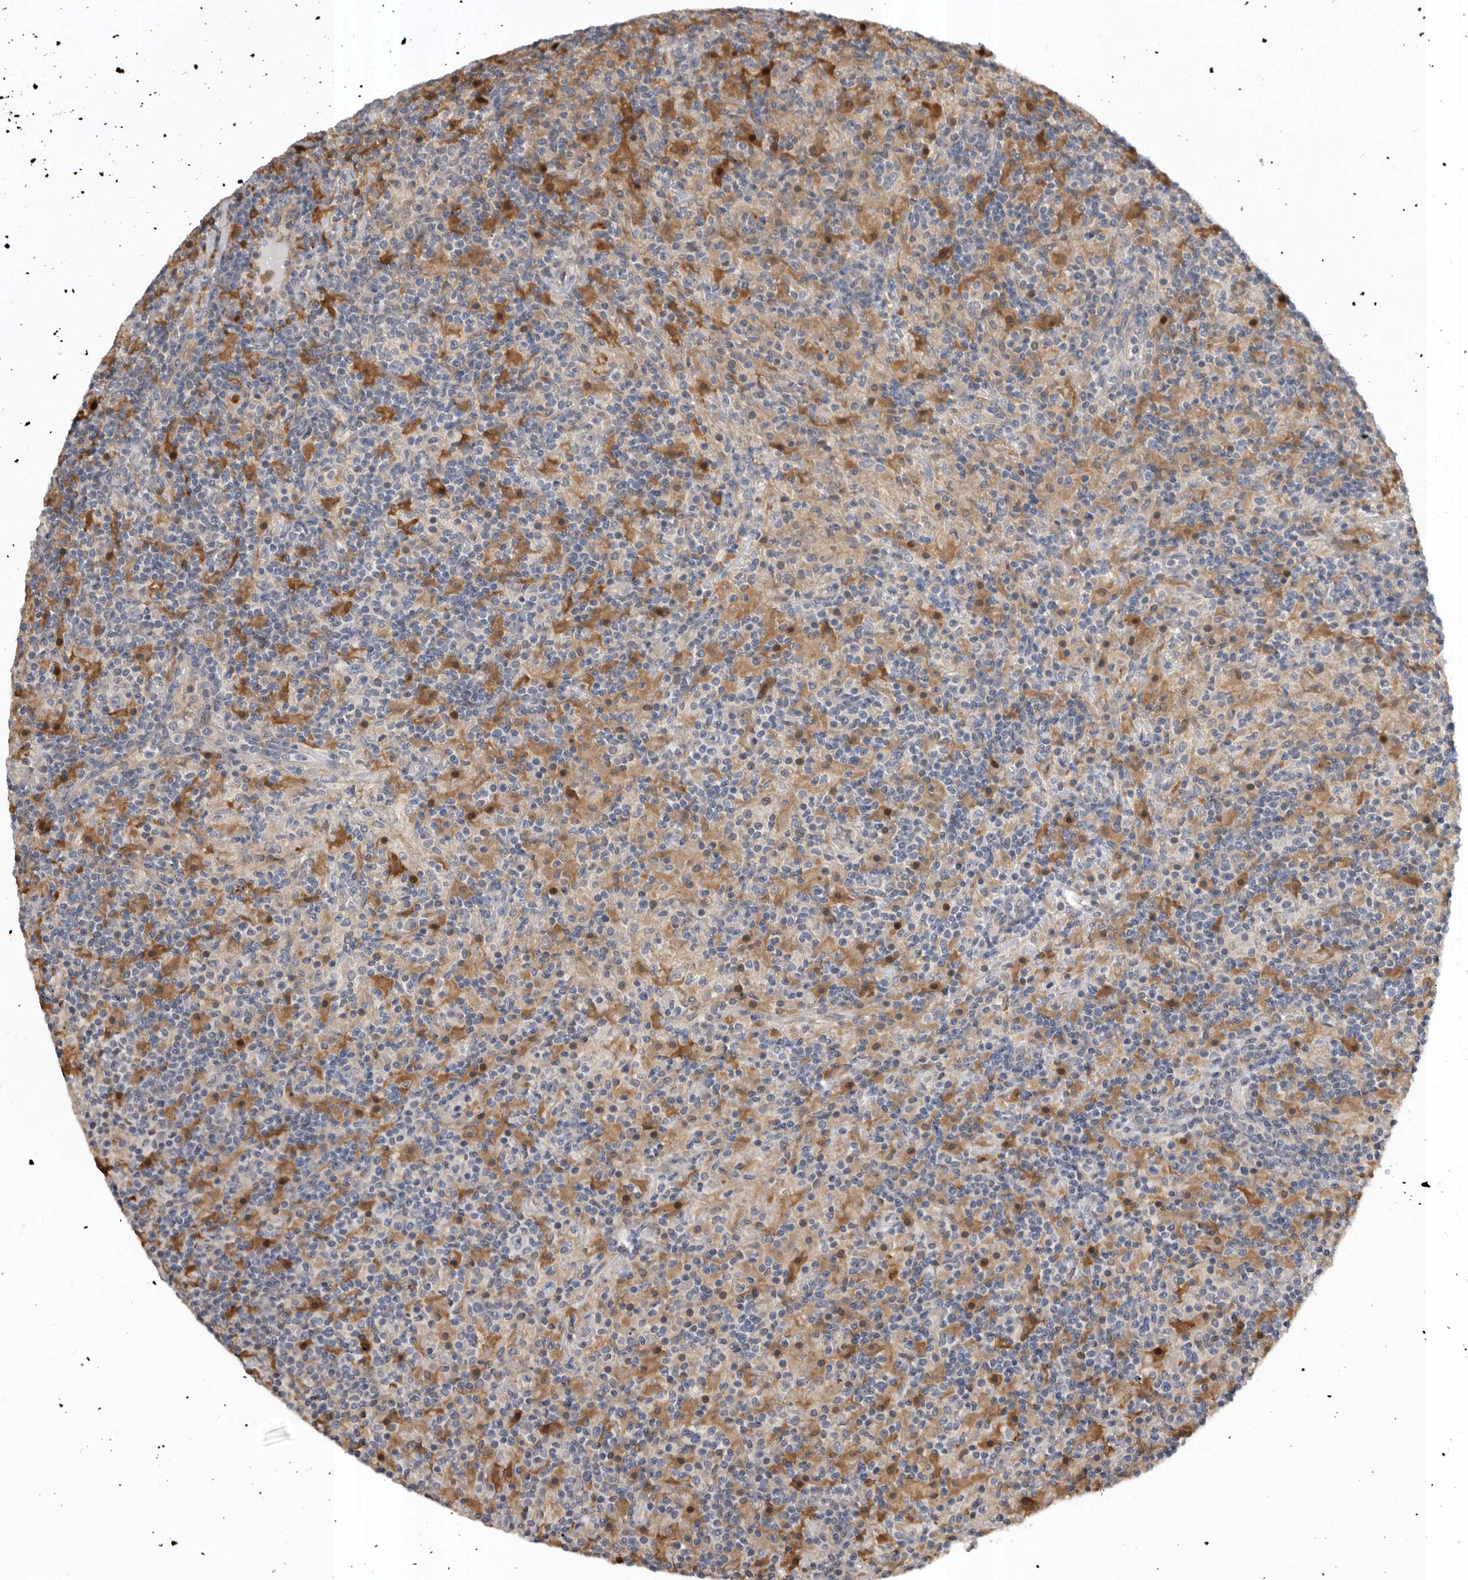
{"staining": {"intensity": "negative", "quantity": "none", "location": "none"}, "tissue": "lymphoma", "cell_type": "Tumor cells", "image_type": "cancer", "snomed": [{"axis": "morphology", "description": "Hodgkin's disease, NOS"}, {"axis": "topography", "description": "Lymph node"}], "caption": "DAB immunohistochemical staining of human lymphoma demonstrates no significant positivity in tumor cells. The staining is performed using DAB brown chromogen with nuclei counter-stained in using hematoxylin.", "gene": "RAB3GAP2", "patient": {"sex": "male", "age": 70}}